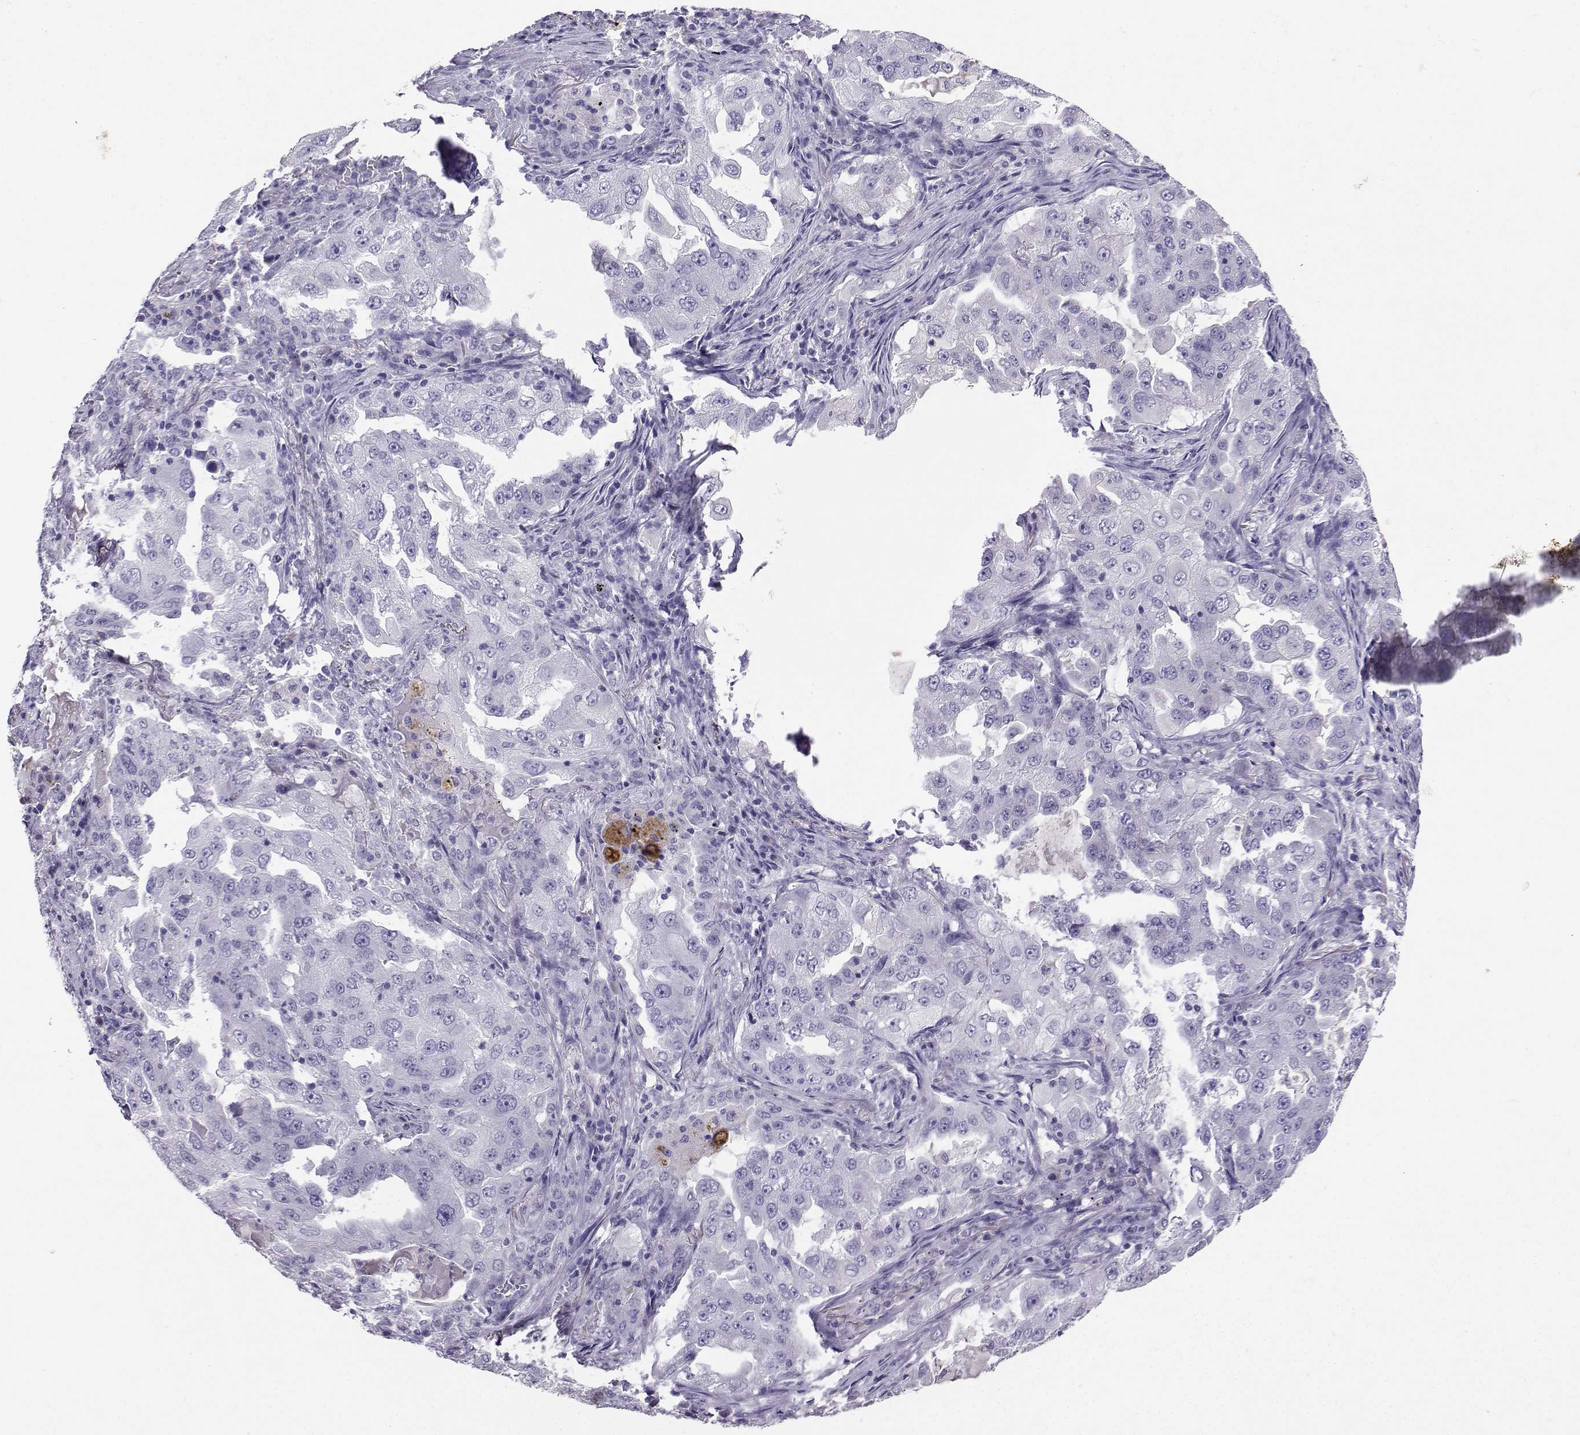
{"staining": {"intensity": "negative", "quantity": "none", "location": "none"}, "tissue": "lung cancer", "cell_type": "Tumor cells", "image_type": "cancer", "snomed": [{"axis": "morphology", "description": "Adenocarcinoma, NOS"}, {"axis": "topography", "description": "Lung"}], "caption": "Human lung cancer (adenocarcinoma) stained for a protein using IHC exhibits no positivity in tumor cells.", "gene": "GRIK4", "patient": {"sex": "female", "age": 61}}